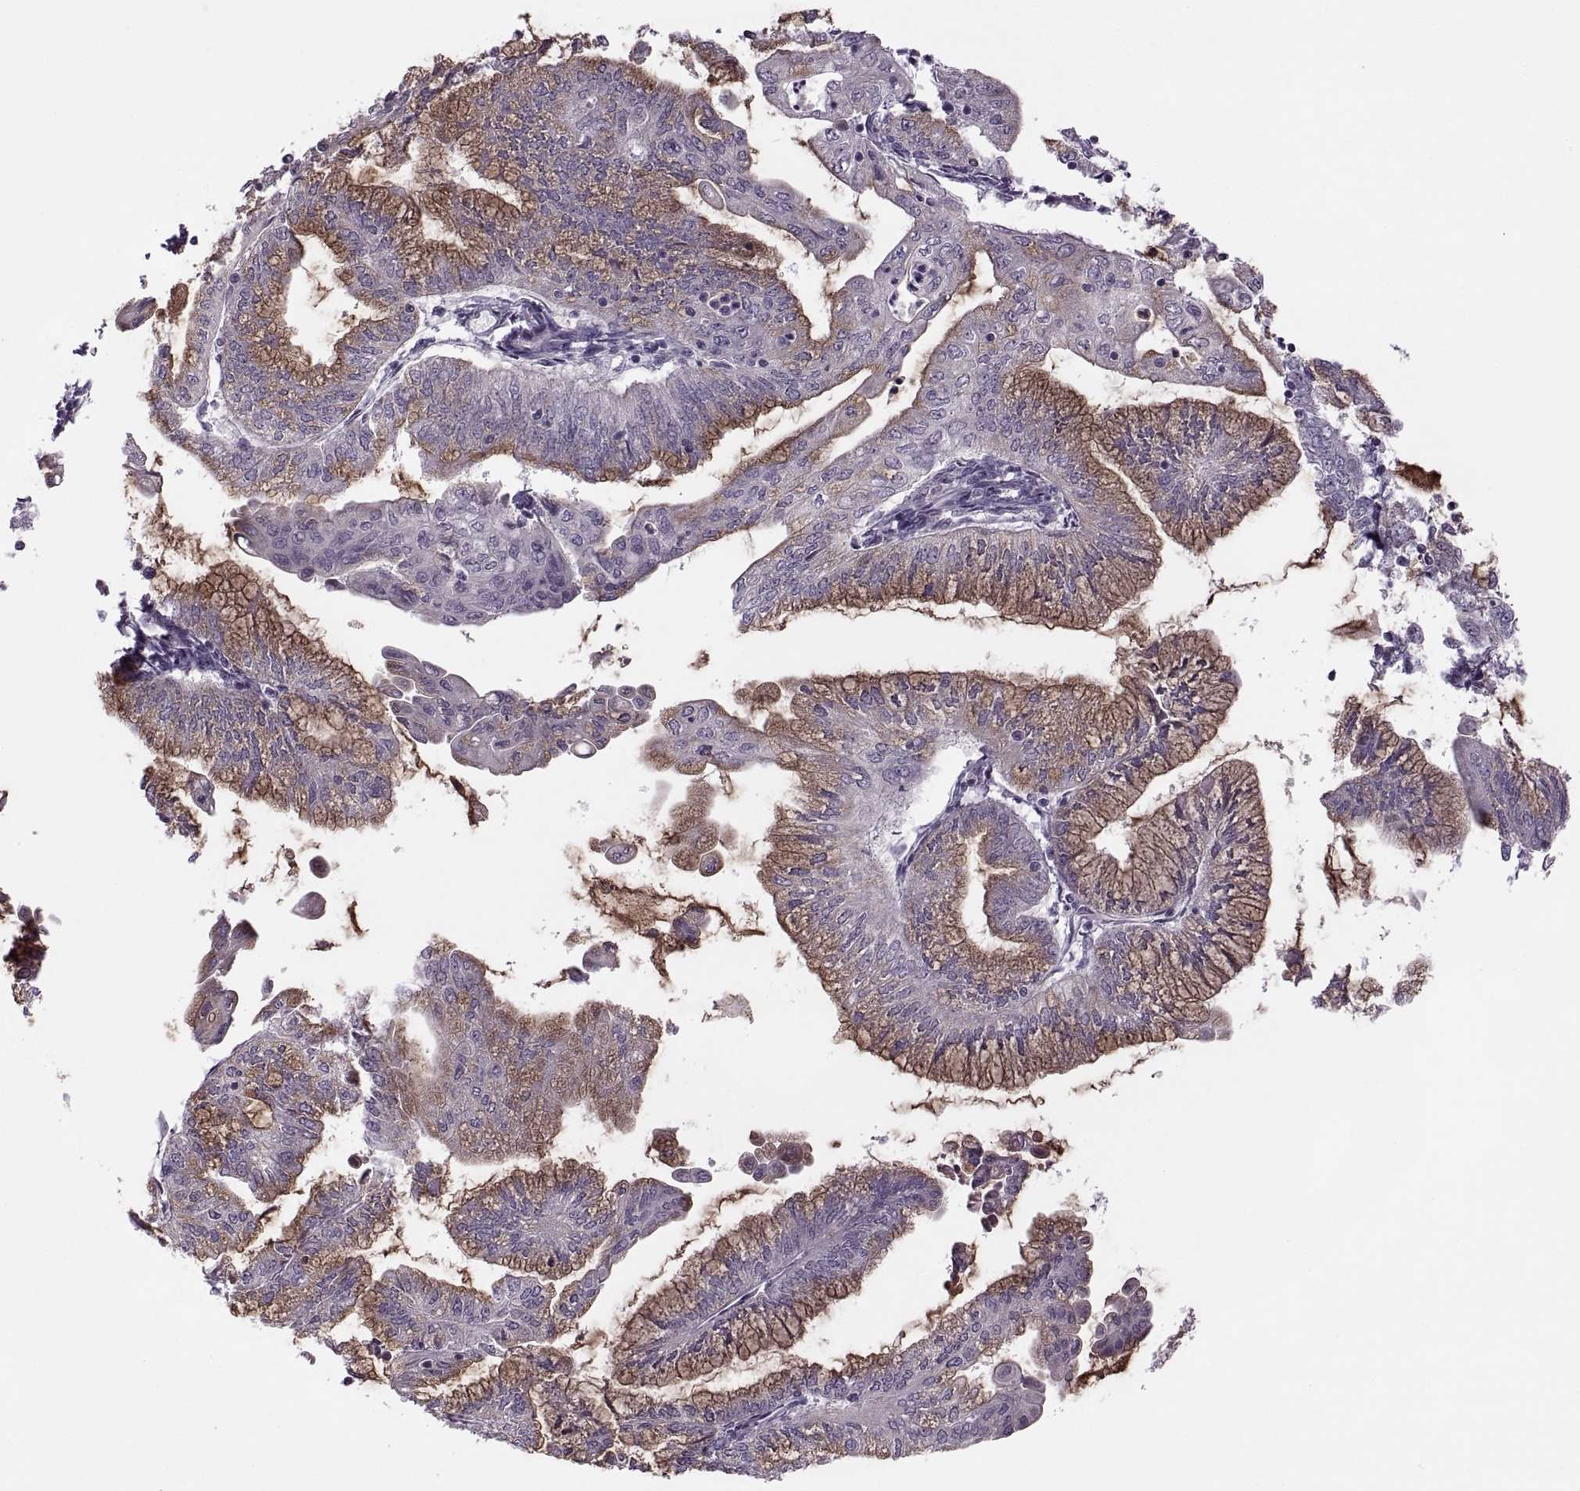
{"staining": {"intensity": "moderate", "quantity": "25%-75%", "location": "cytoplasmic/membranous"}, "tissue": "endometrial cancer", "cell_type": "Tumor cells", "image_type": "cancer", "snomed": [{"axis": "morphology", "description": "Adenocarcinoma, NOS"}, {"axis": "topography", "description": "Endometrium"}], "caption": "Endometrial adenocarcinoma stained with immunohistochemistry displays moderate cytoplasmic/membranous staining in approximately 25%-75% of tumor cells.", "gene": "H2AP", "patient": {"sex": "female", "age": 55}}